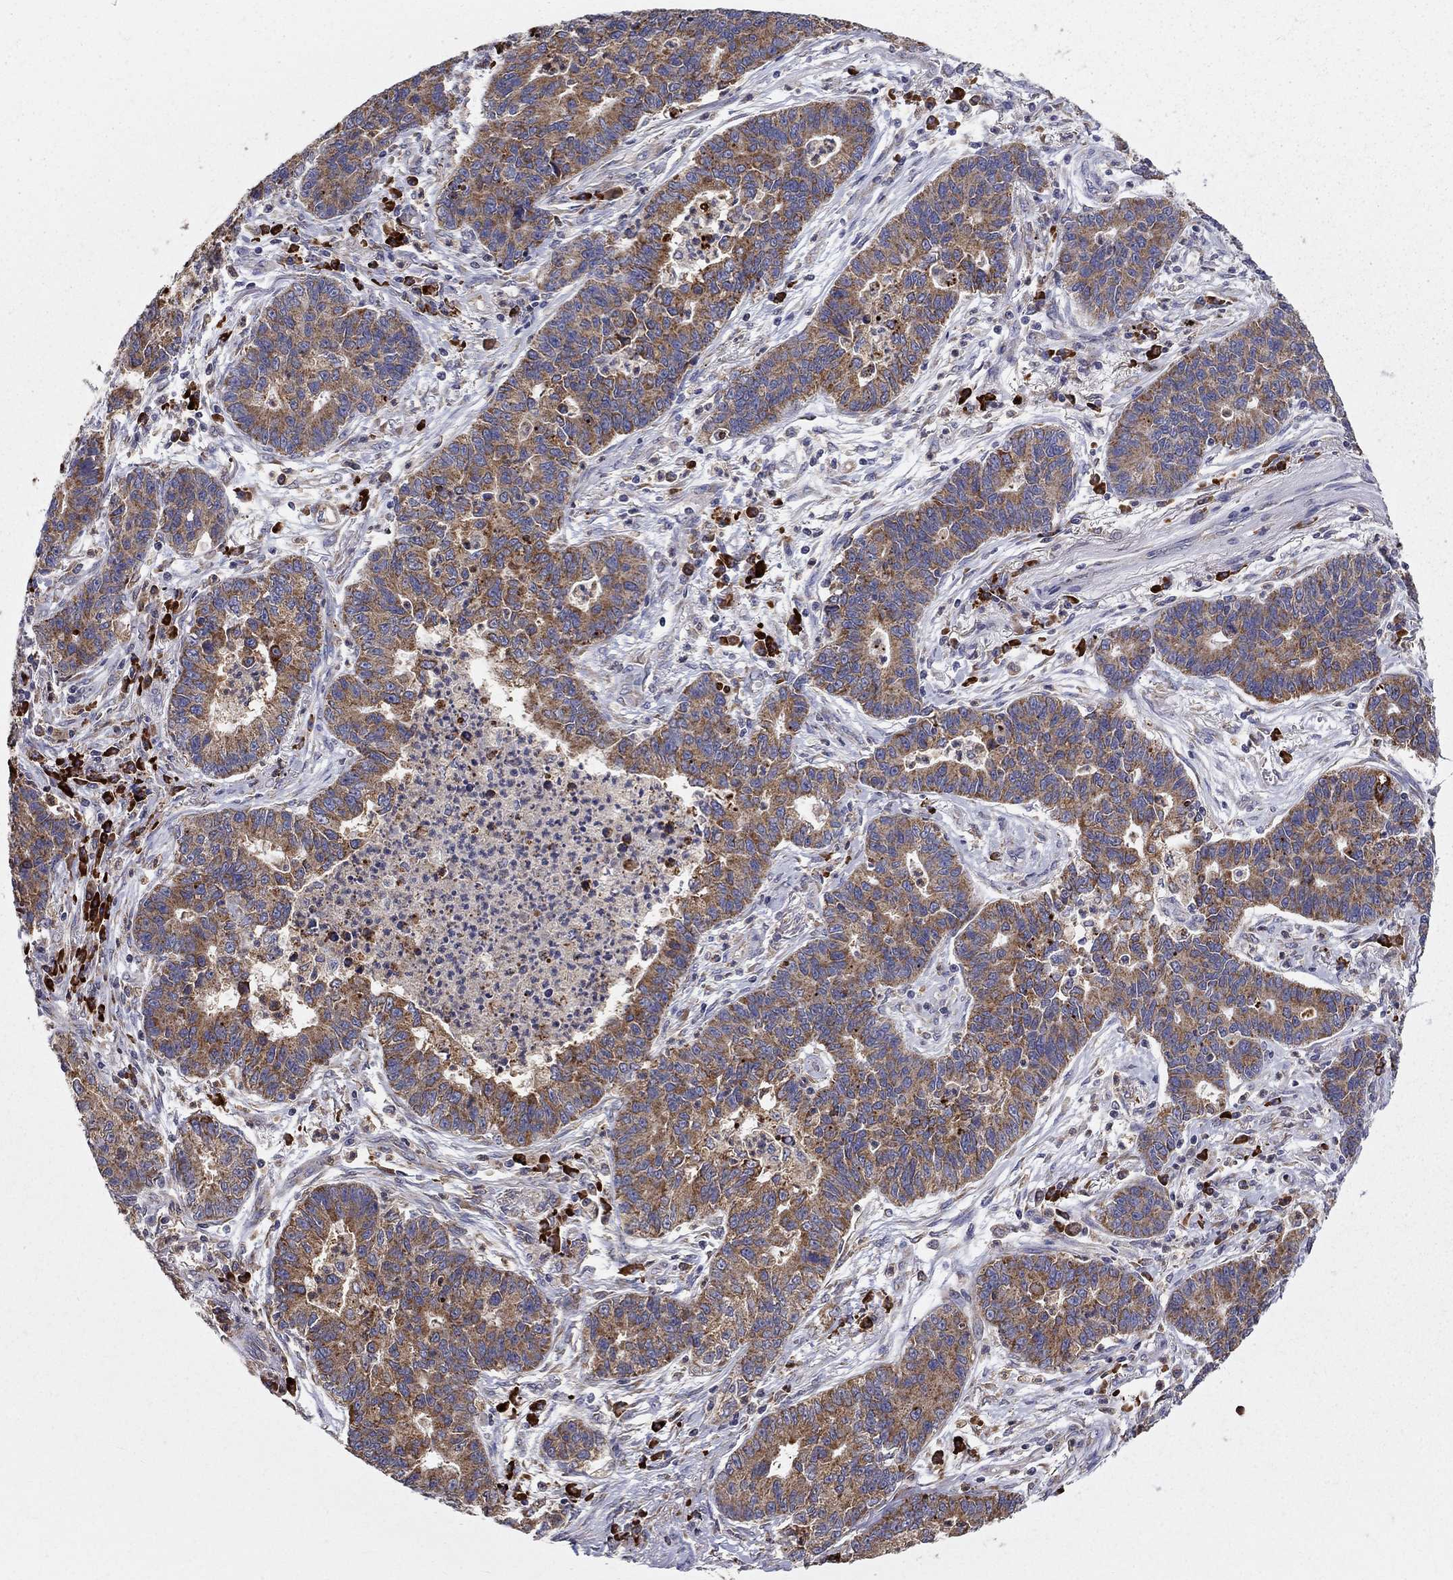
{"staining": {"intensity": "moderate", "quantity": ">75%", "location": "cytoplasmic/membranous"}, "tissue": "lung cancer", "cell_type": "Tumor cells", "image_type": "cancer", "snomed": [{"axis": "morphology", "description": "Adenocarcinoma, NOS"}, {"axis": "topography", "description": "Lung"}], "caption": "Tumor cells display moderate cytoplasmic/membranous expression in approximately >75% of cells in lung cancer.", "gene": "PRDX4", "patient": {"sex": "female", "age": 57}}